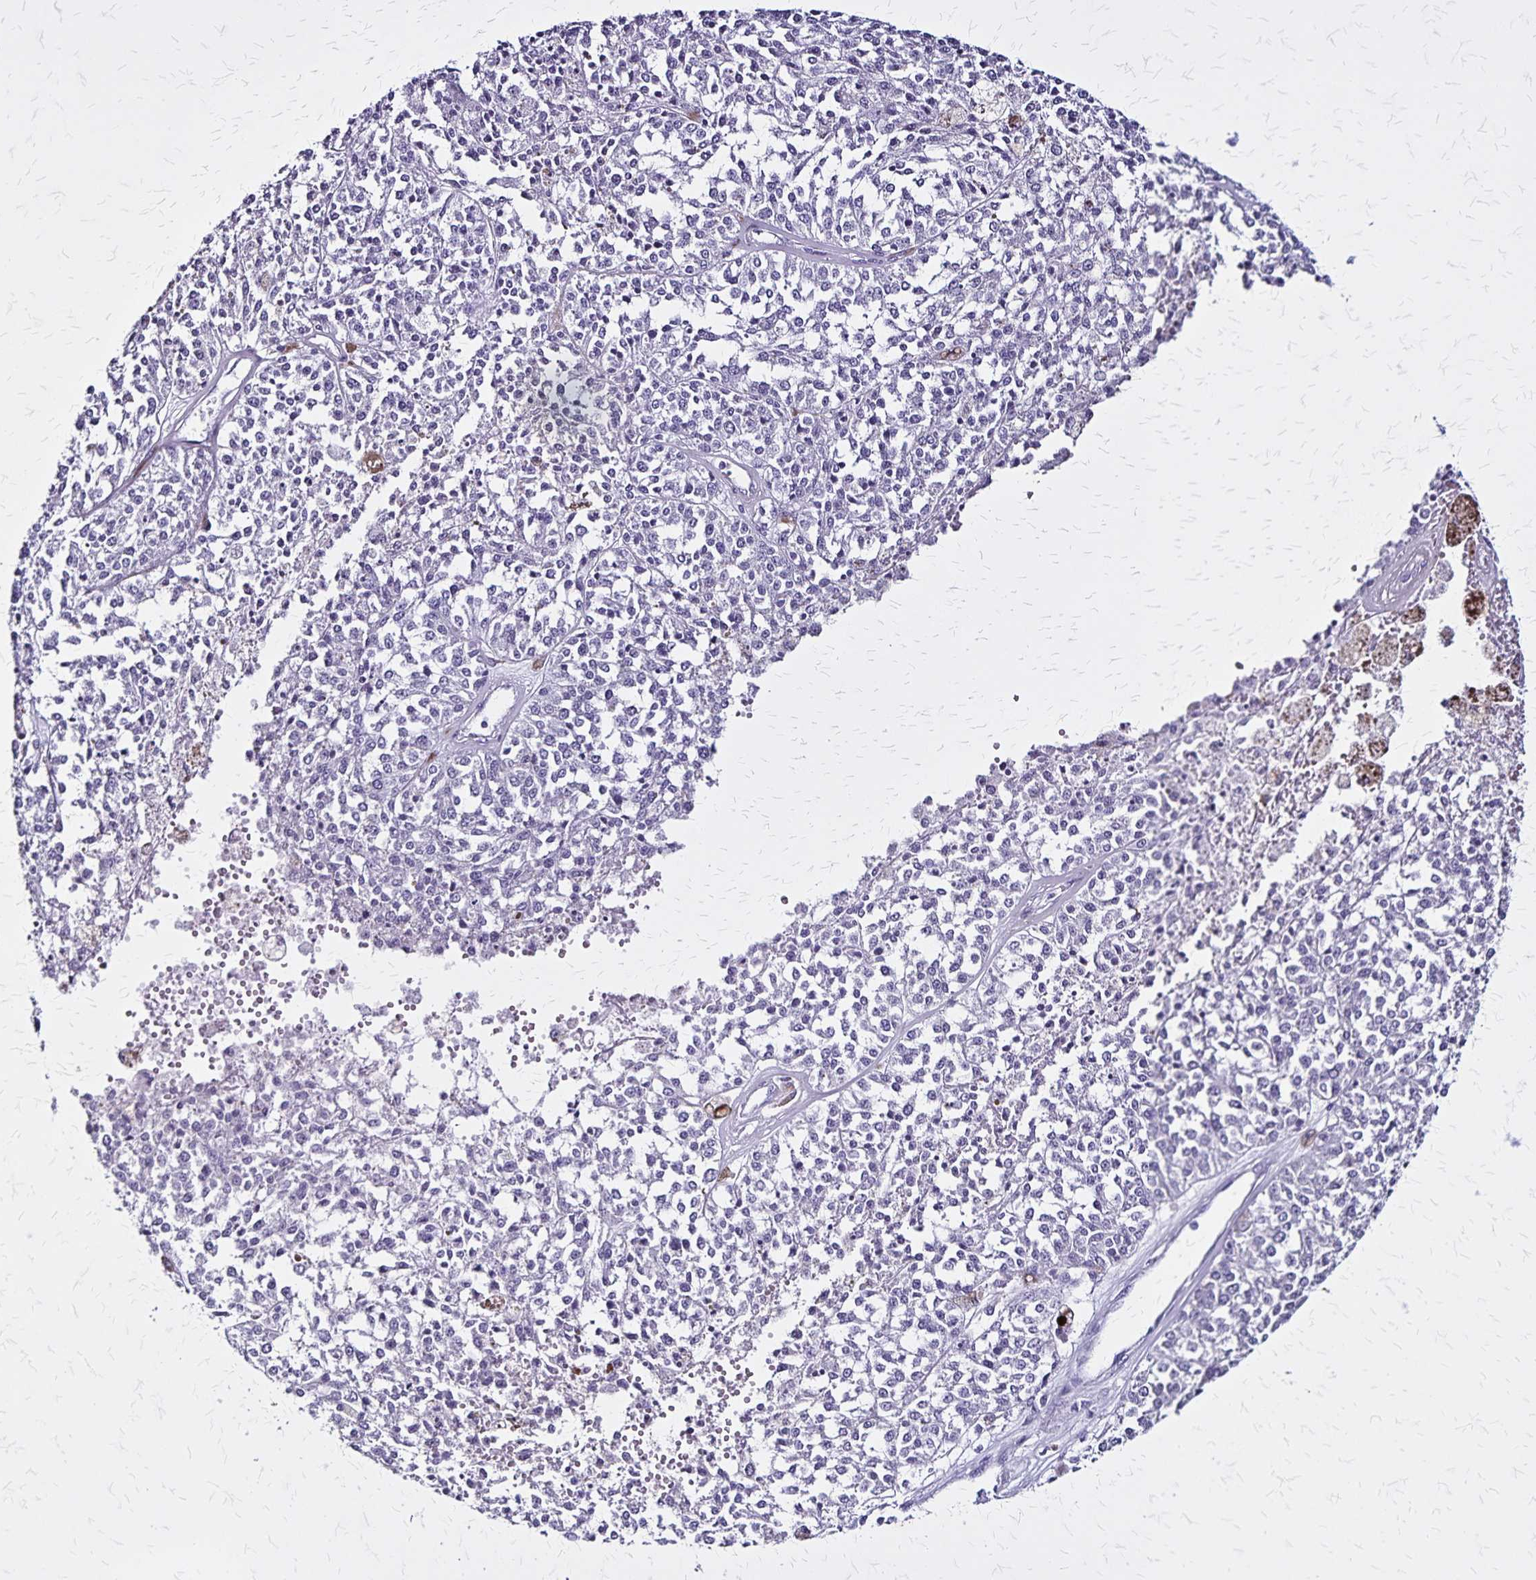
{"staining": {"intensity": "negative", "quantity": "none", "location": "none"}, "tissue": "melanoma", "cell_type": "Tumor cells", "image_type": "cancer", "snomed": [{"axis": "morphology", "description": "Malignant melanoma, Metastatic site"}, {"axis": "topography", "description": "Lymph node"}], "caption": "Tumor cells show no significant expression in malignant melanoma (metastatic site).", "gene": "KRT2", "patient": {"sex": "female", "age": 64}}